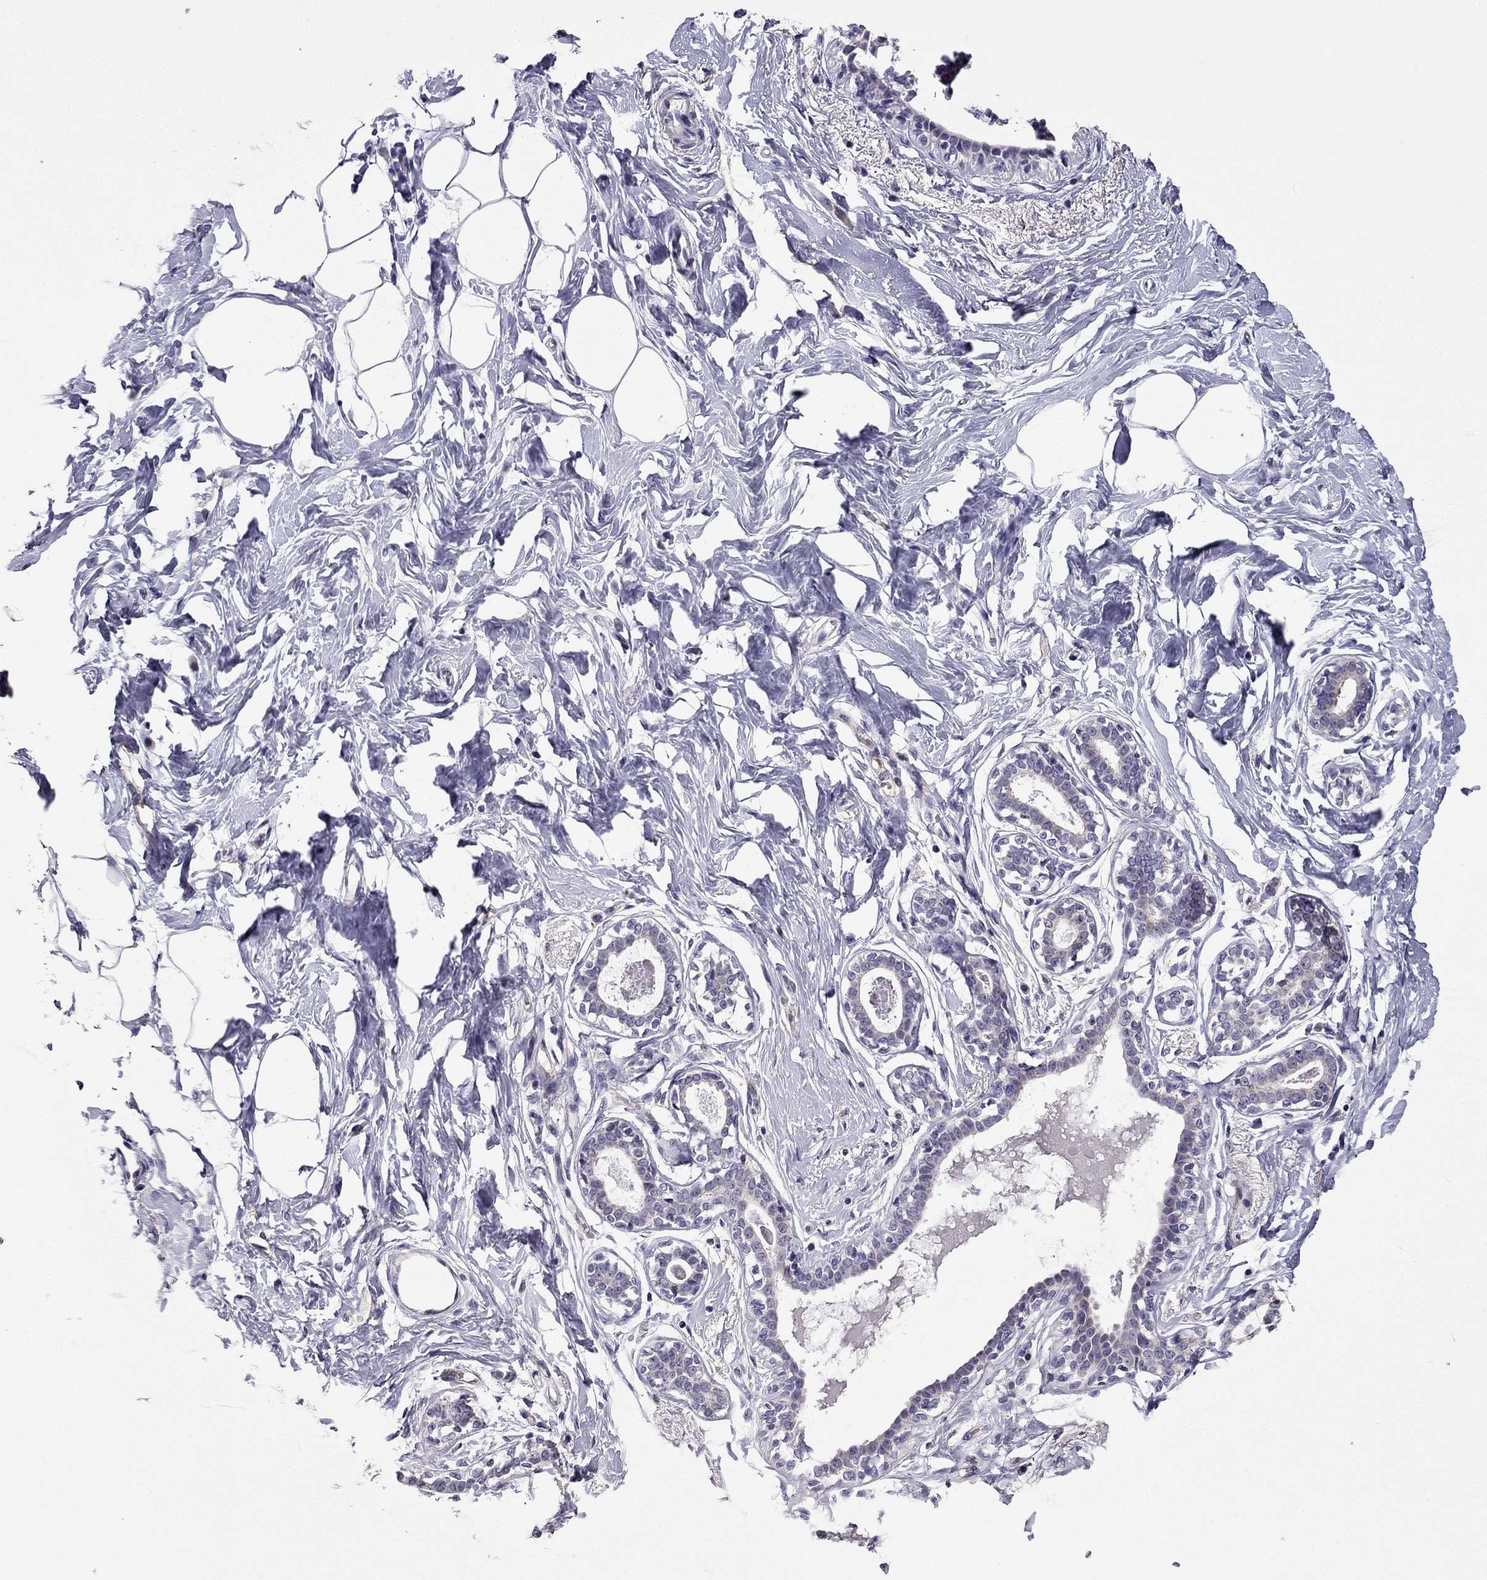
{"staining": {"intensity": "negative", "quantity": "none", "location": "none"}, "tissue": "breast", "cell_type": "Adipocytes", "image_type": "normal", "snomed": [{"axis": "morphology", "description": "Normal tissue, NOS"}, {"axis": "morphology", "description": "Lobular carcinoma, in situ"}, {"axis": "topography", "description": "Breast"}], "caption": "Immunohistochemistry (IHC) image of benign breast: human breast stained with DAB demonstrates no significant protein staining in adipocytes. (DAB immunohistochemistry (IHC), high magnification).", "gene": "SLC6A2", "patient": {"sex": "female", "age": 35}}